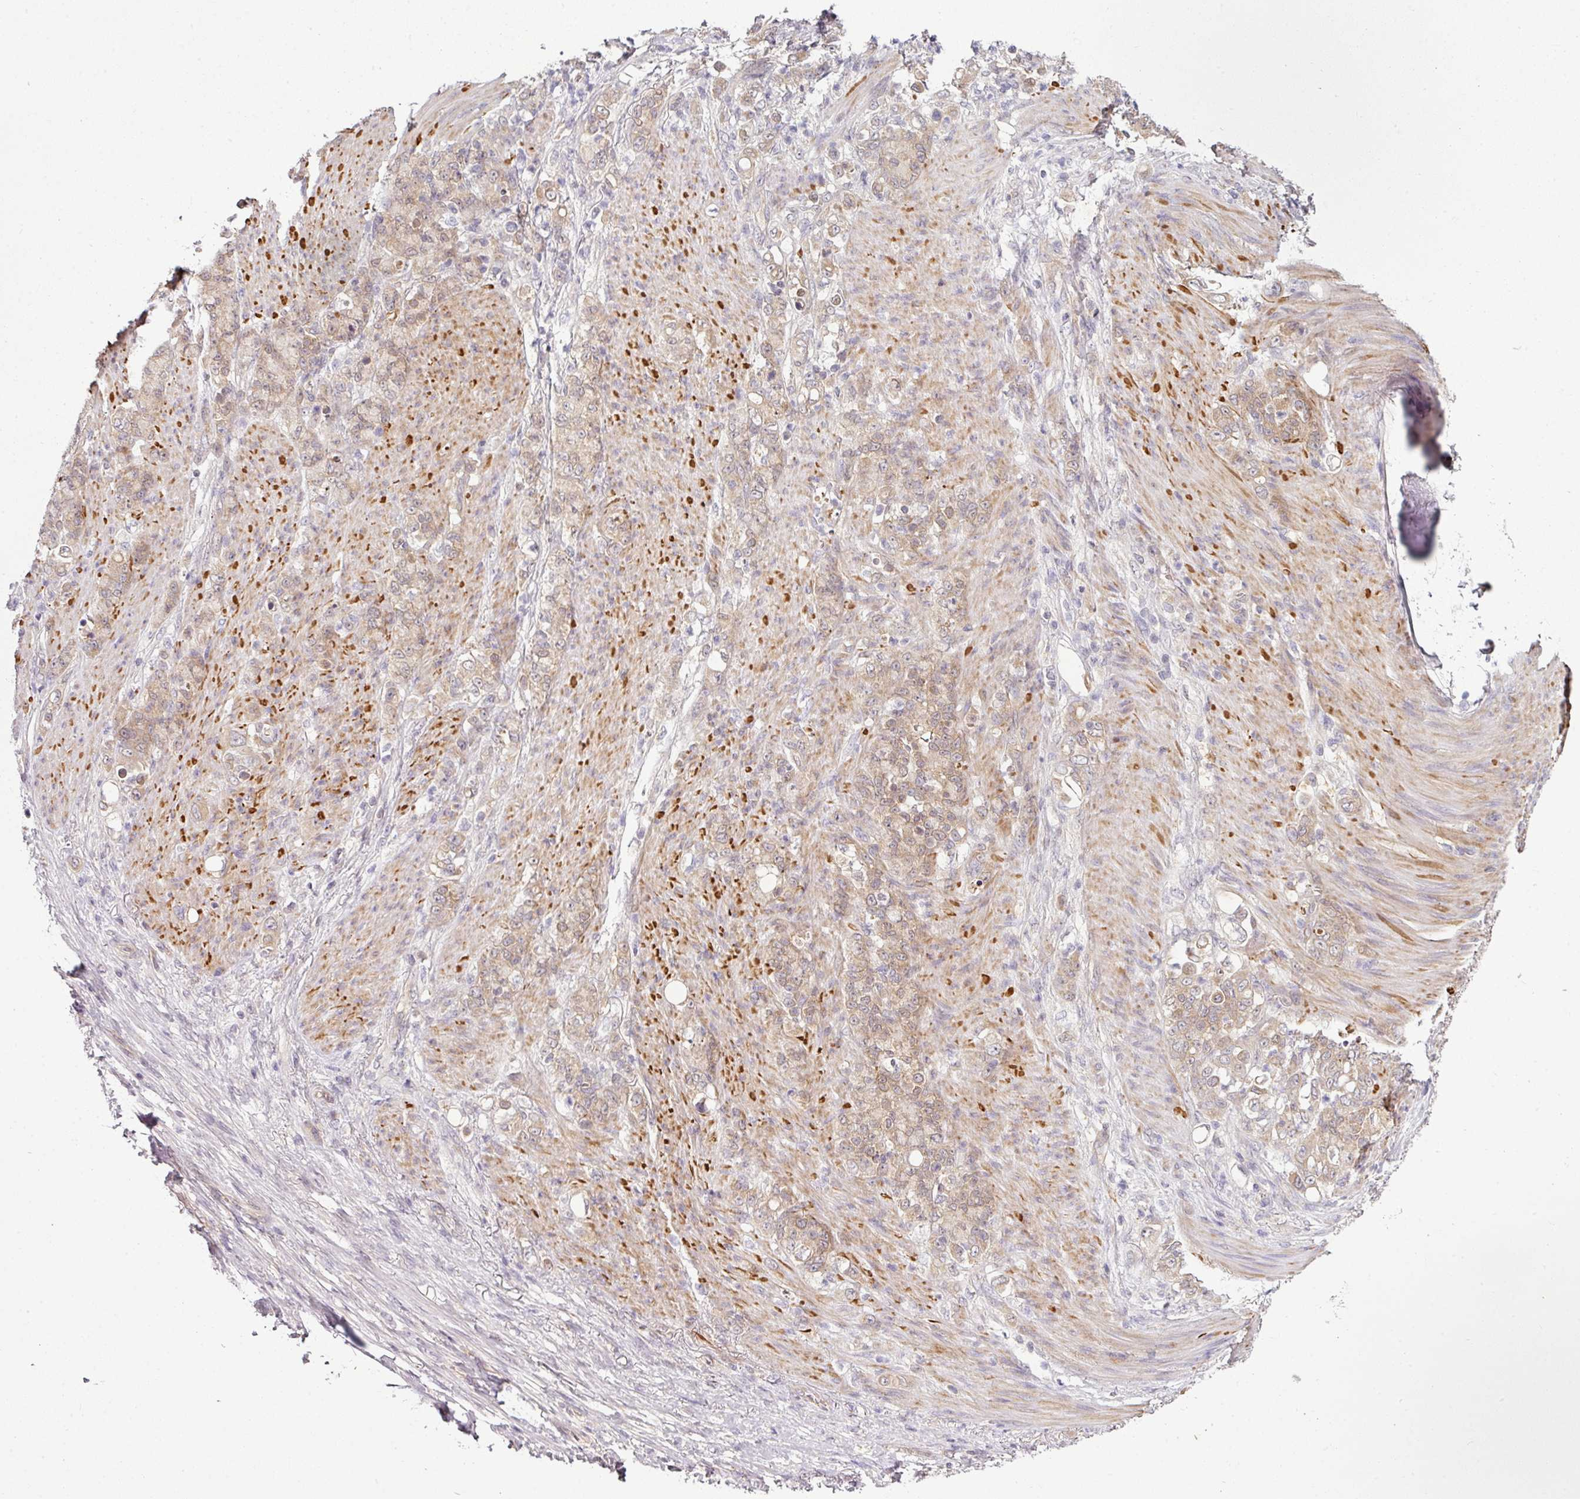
{"staining": {"intensity": "weak", "quantity": ">75%", "location": "cytoplasmic/membranous"}, "tissue": "stomach cancer", "cell_type": "Tumor cells", "image_type": "cancer", "snomed": [{"axis": "morphology", "description": "Adenocarcinoma, NOS"}, {"axis": "topography", "description": "Stomach"}], "caption": "There is low levels of weak cytoplasmic/membranous expression in tumor cells of stomach adenocarcinoma, as demonstrated by immunohistochemical staining (brown color).", "gene": "DERPC", "patient": {"sex": "female", "age": 79}}